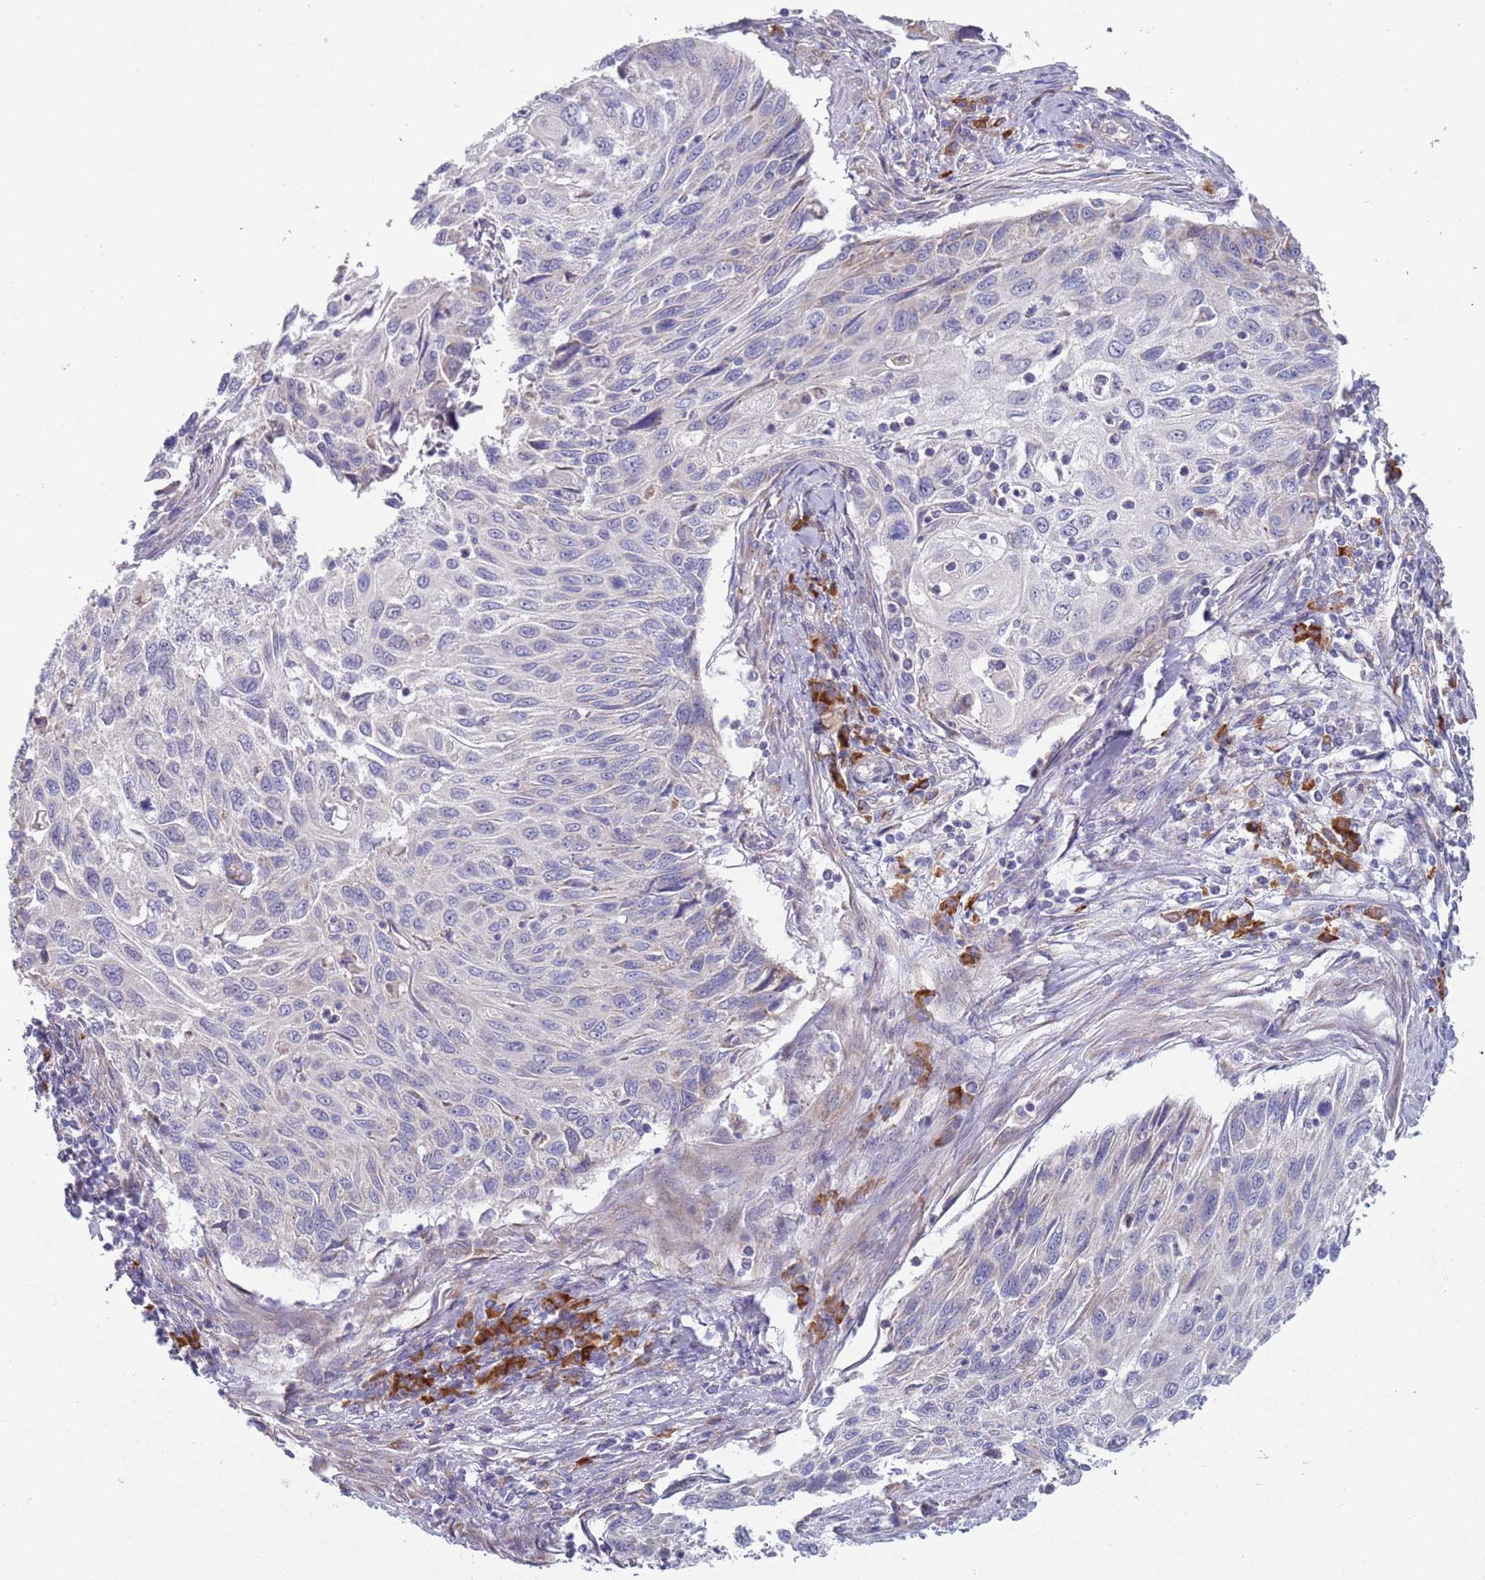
{"staining": {"intensity": "negative", "quantity": "none", "location": "none"}, "tissue": "cervical cancer", "cell_type": "Tumor cells", "image_type": "cancer", "snomed": [{"axis": "morphology", "description": "Squamous cell carcinoma, NOS"}, {"axis": "topography", "description": "Cervix"}], "caption": "Human cervical cancer (squamous cell carcinoma) stained for a protein using immunohistochemistry demonstrates no staining in tumor cells.", "gene": "LTB", "patient": {"sex": "female", "age": 70}}